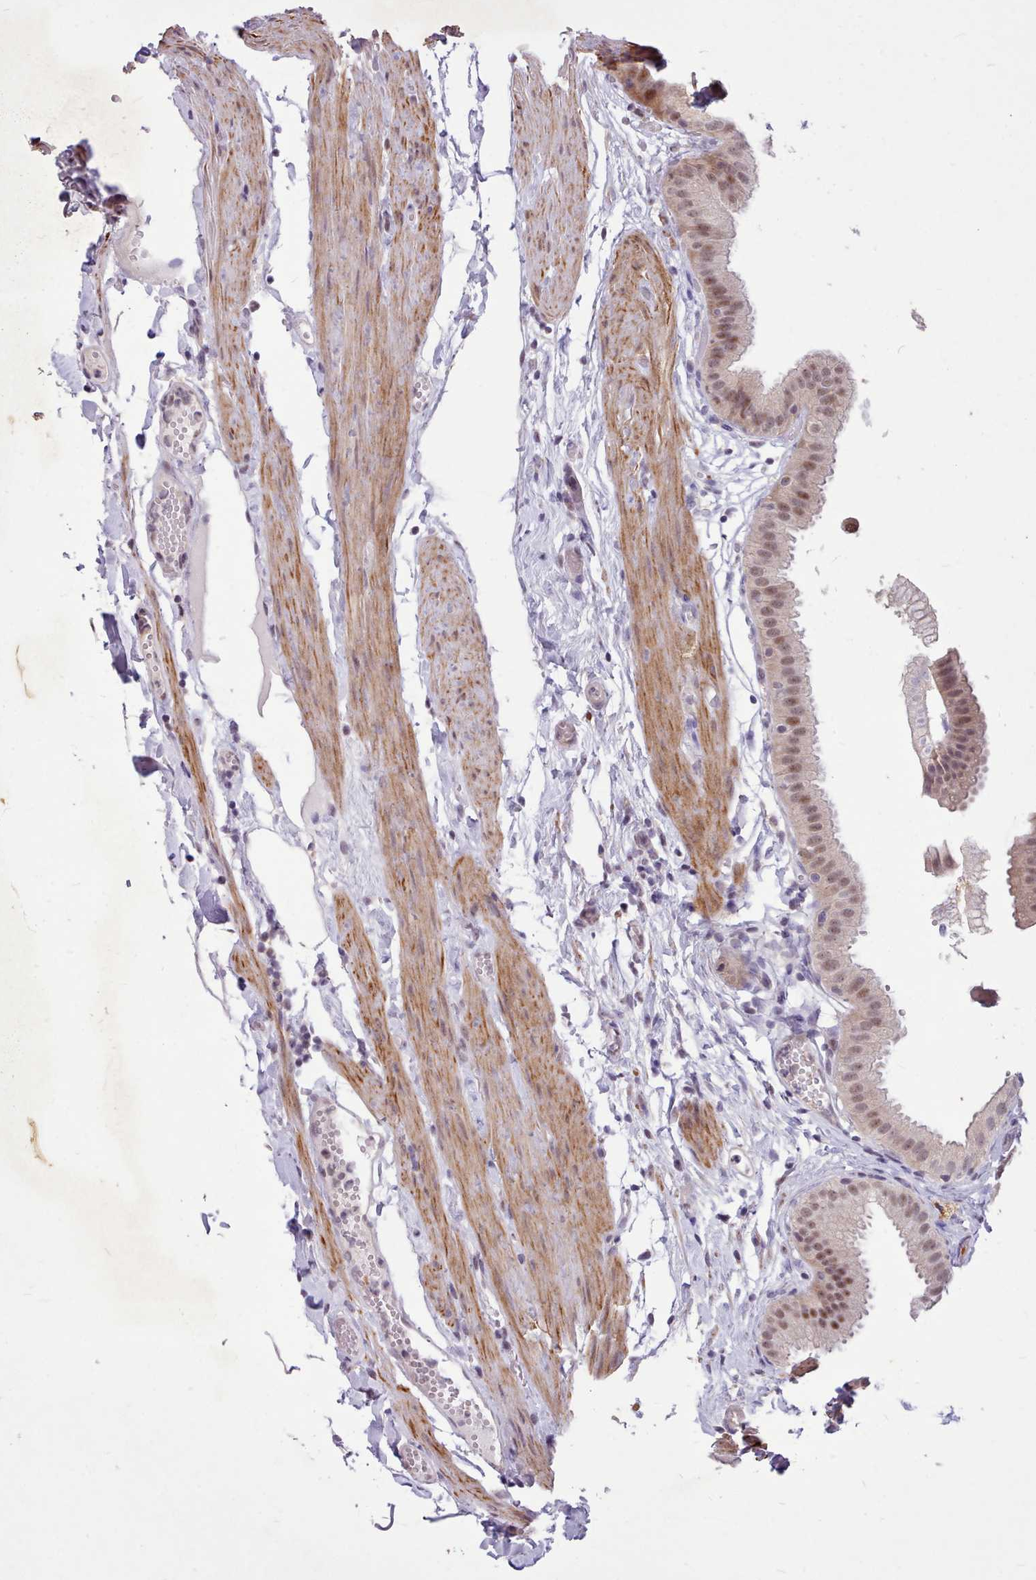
{"staining": {"intensity": "moderate", "quantity": ">75%", "location": "cytoplasmic/membranous,nuclear"}, "tissue": "gallbladder", "cell_type": "Glandular cells", "image_type": "normal", "snomed": [{"axis": "morphology", "description": "Normal tissue, NOS"}, {"axis": "topography", "description": "Gallbladder"}], "caption": "This histopathology image exhibits normal gallbladder stained with immunohistochemistry to label a protein in brown. The cytoplasmic/membranous,nuclear of glandular cells show moderate positivity for the protein. Nuclei are counter-stained blue.", "gene": "ZNF607", "patient": {"sex": "female", "age": 61}}